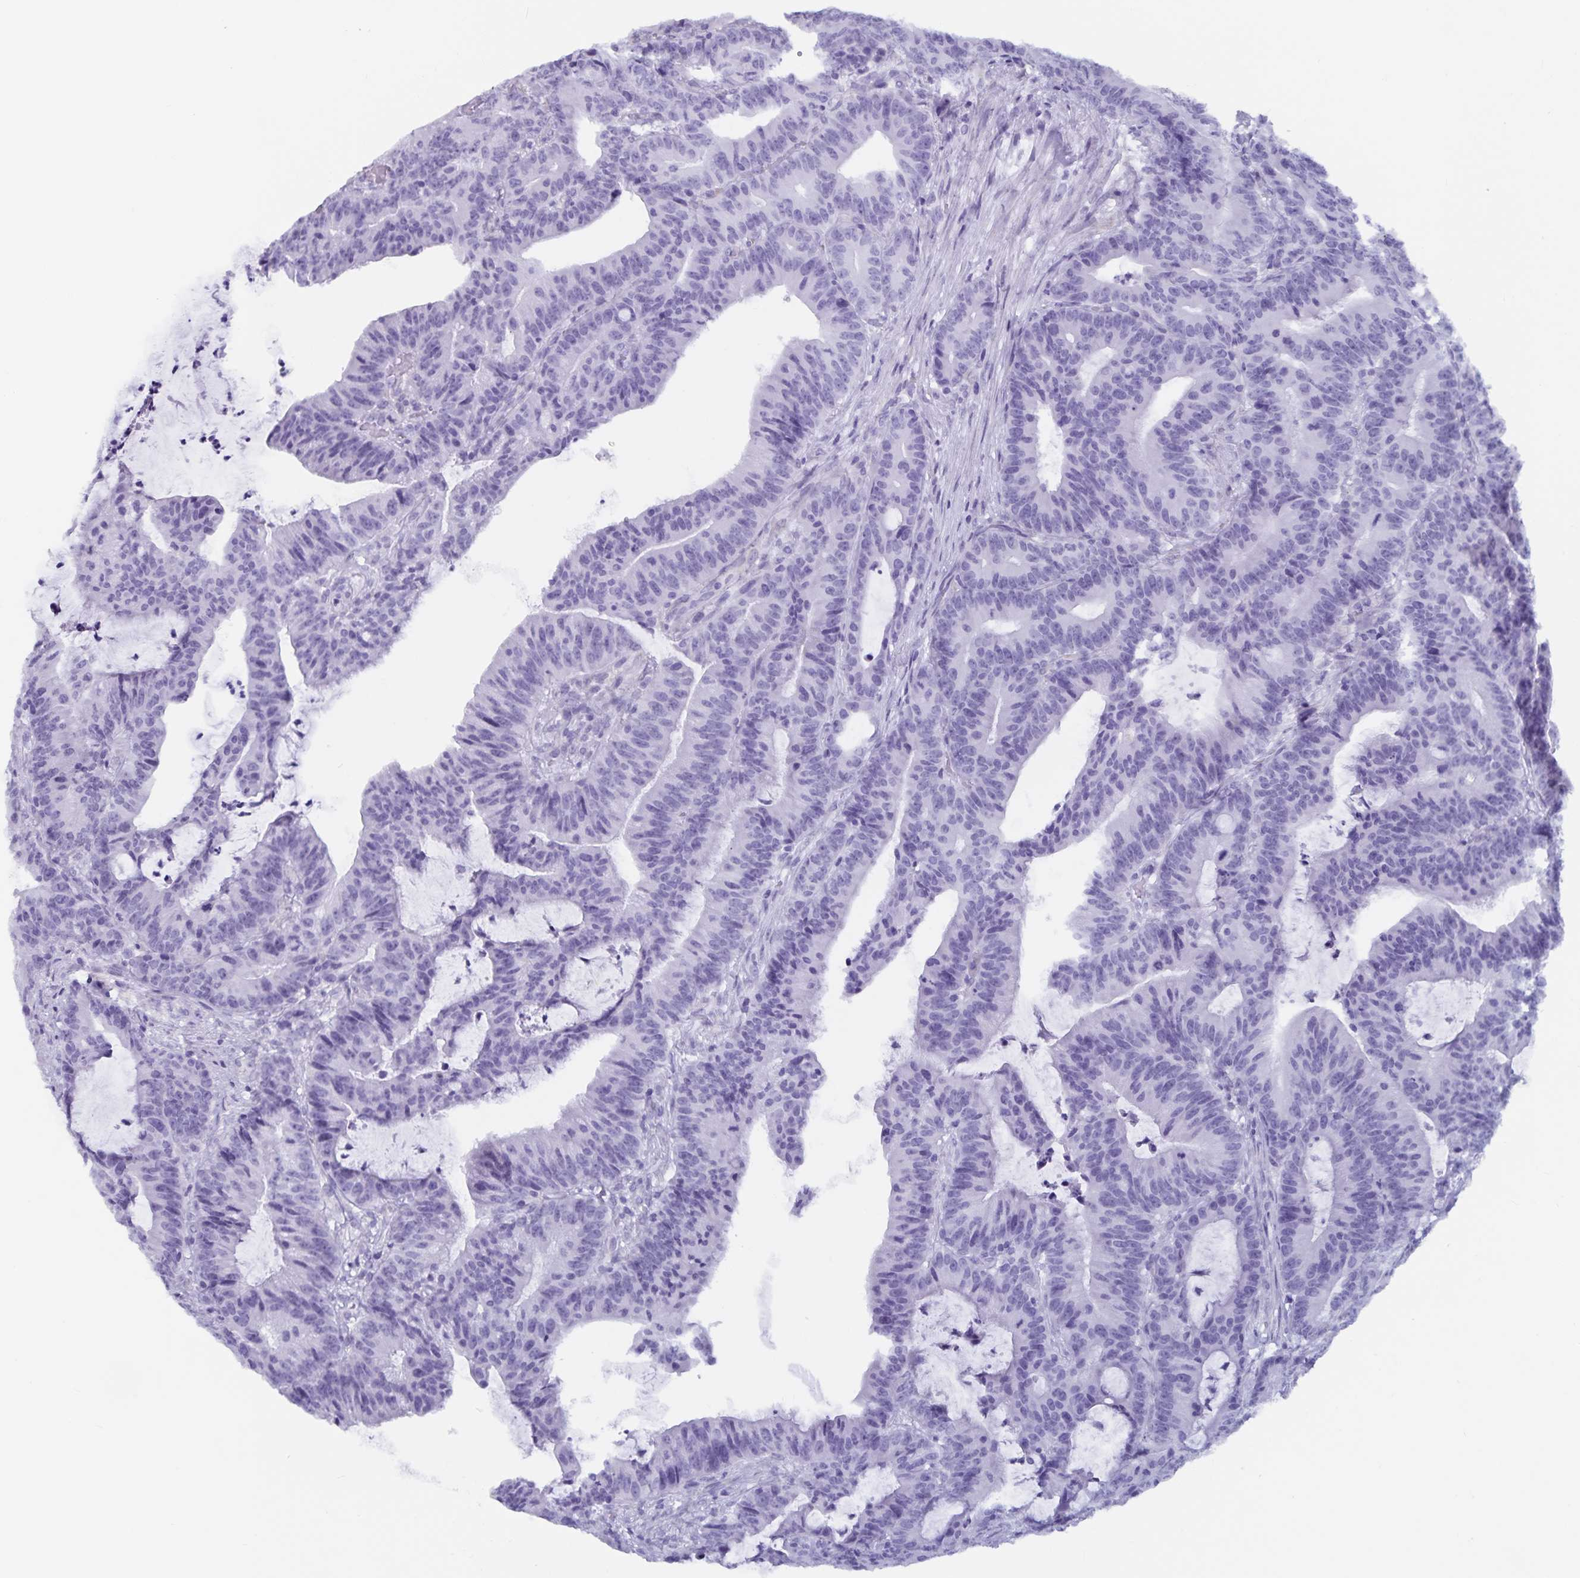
{"staining": {"intensity": "negative", "quantity": "none", "location": "none"}, "tissue": "colorectal cancer", "cell_type": "Tumor cells", "image_type": "cancer", "snomed": [{"axis": "morphology", "description": "Adenocarcinoma, NOS"}, {"axis": "topography", "description": "Colon"}], "caption": "Immunohistochemical staining of human colorectal cancer shows no significant staining in tumor cells. The staining is performed using DAB brown chromogen with nuclei counter-stained in using hematoxylin.", "gene": "GPR137", "patient": {"sex": "female", "age": 78}}